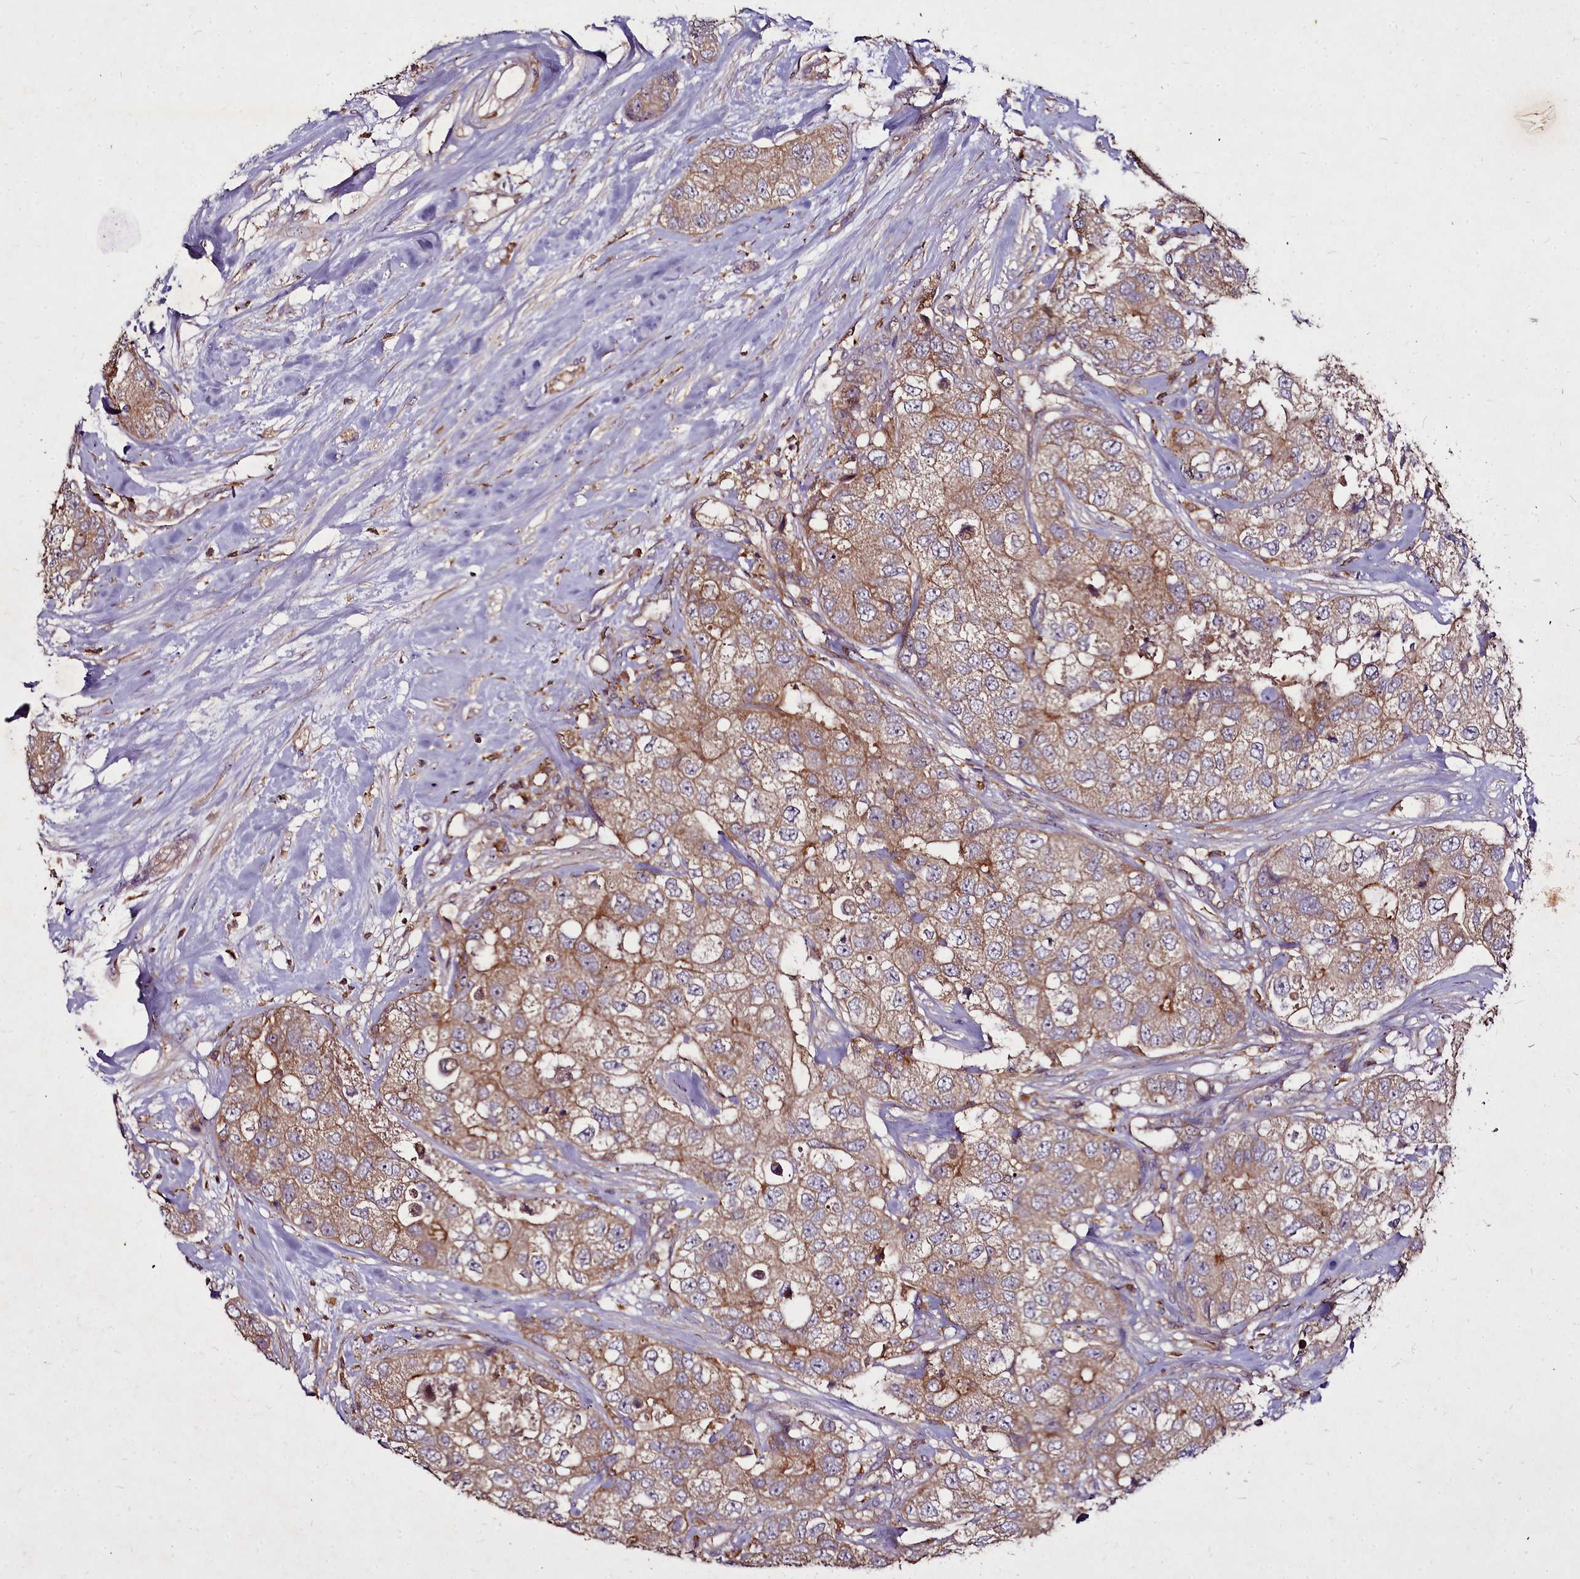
{"staining": {"intensity": "moderate", "quantity": ">75%", "location": "cytoplasmic/membranous"}, "tissue": "breast cancer", "cell_type": "Tumor cells", "image_type": "cancer", "snomed": [{"axis": "morphology", "description": "Duct carcinoma"}, {"axis": "topography", "description": "Breast"}], "caption": "Breast cancer stained for a protein (brown) shows moderate cytoplasmic/membranous positive expression in about >75% of tumor cells.", "gene": "NCKAP1L", "patient": {"sex": "female", "age": 62}}